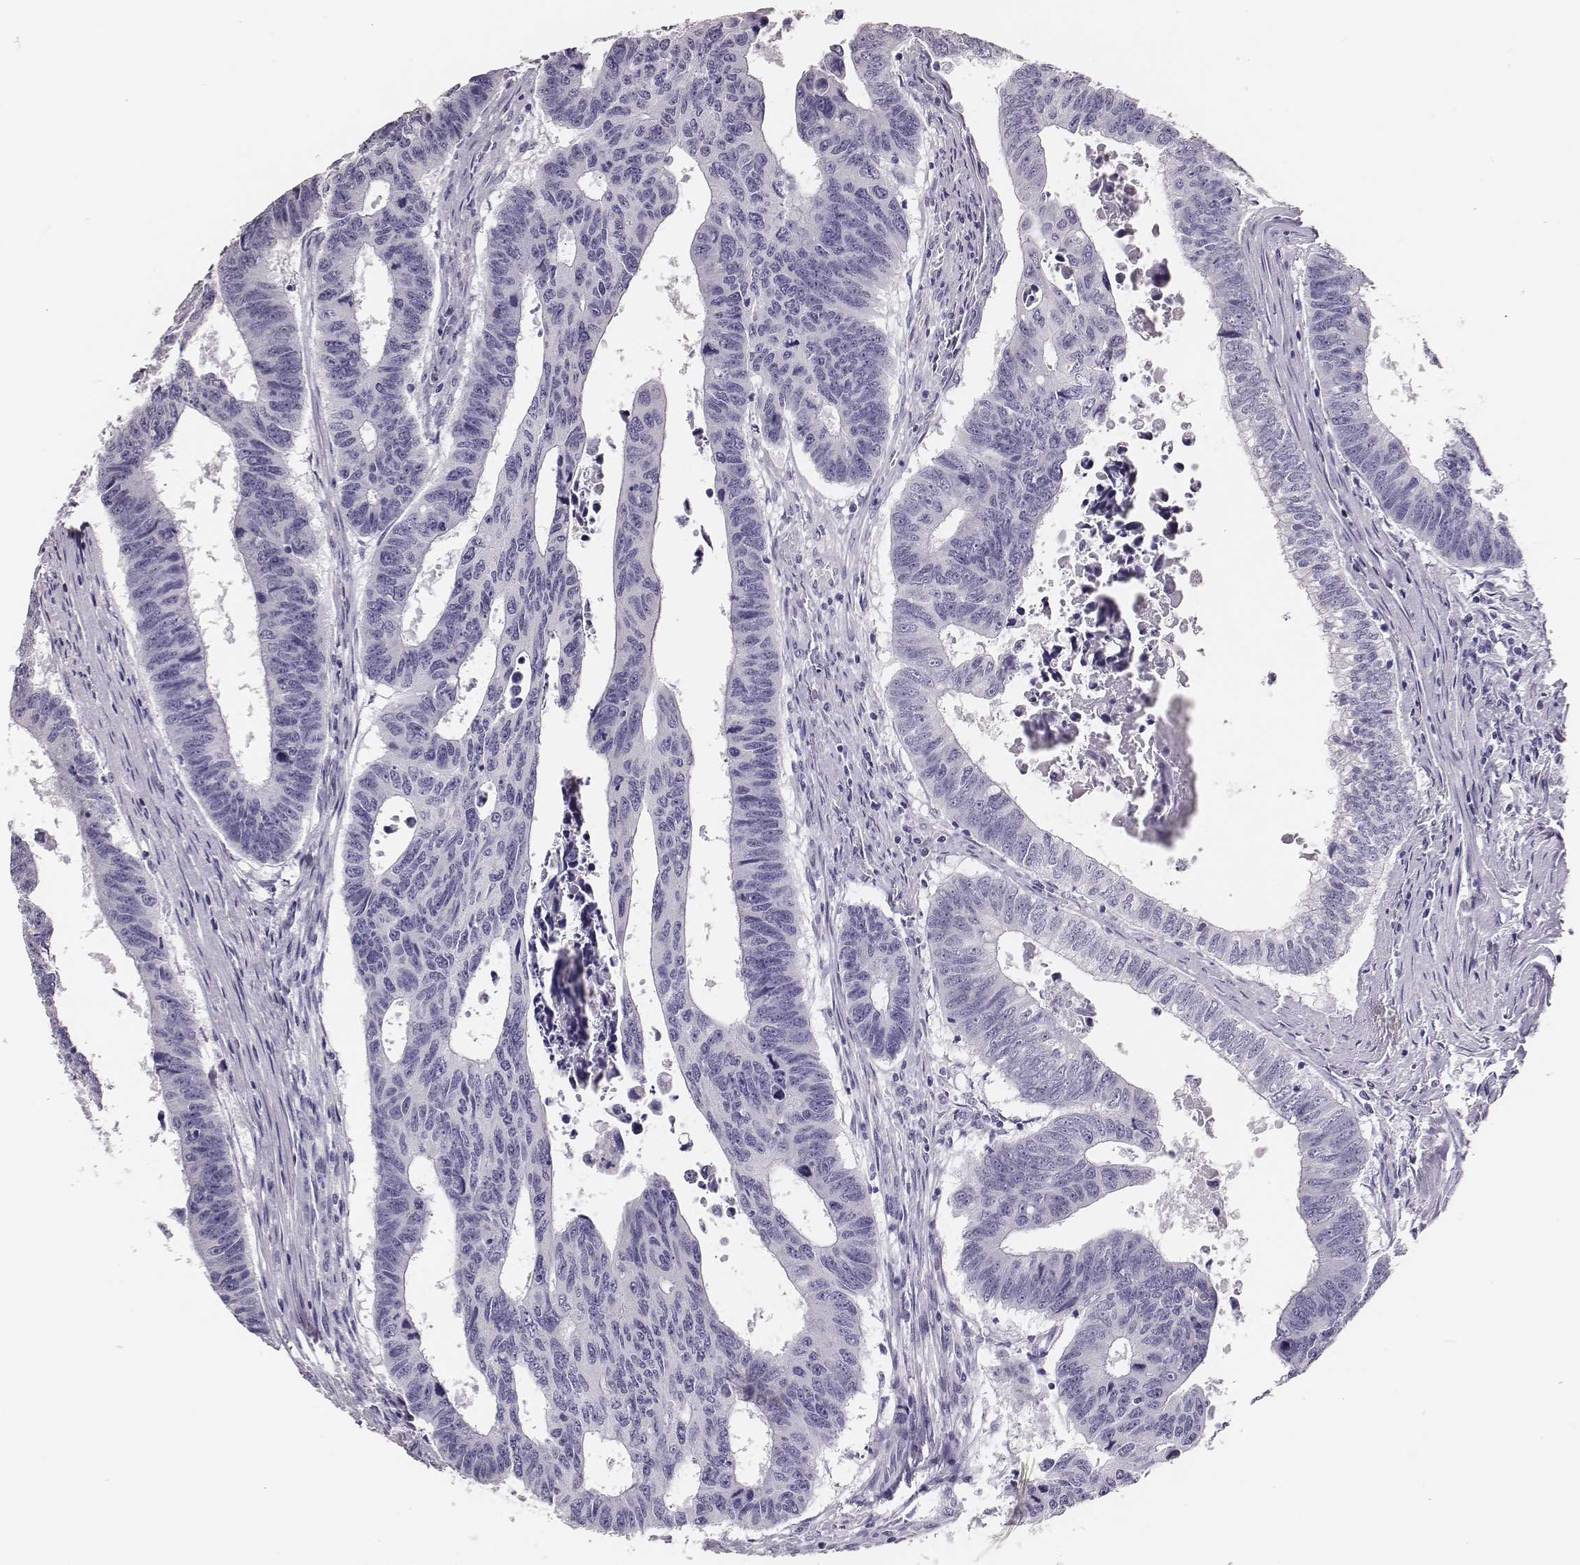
{"staining": {"intensity": "negative", "quantity": "none", "location": "none"}, "tissue": "colorectal cancer", "cell_type": "Tumor cells", "image_type": "cancer", "snomed": [{"axis": "morphology", "description": "Adenocarcinoma, NOS"}, {"axis": "topography", "description": "Rectum"}], "caption": "Image shows no significant protein positivity in tumor cells of colorectal adenocarcinoma.", "gene": "H1-6", "patient": {"sex": "female", "age": 85}}